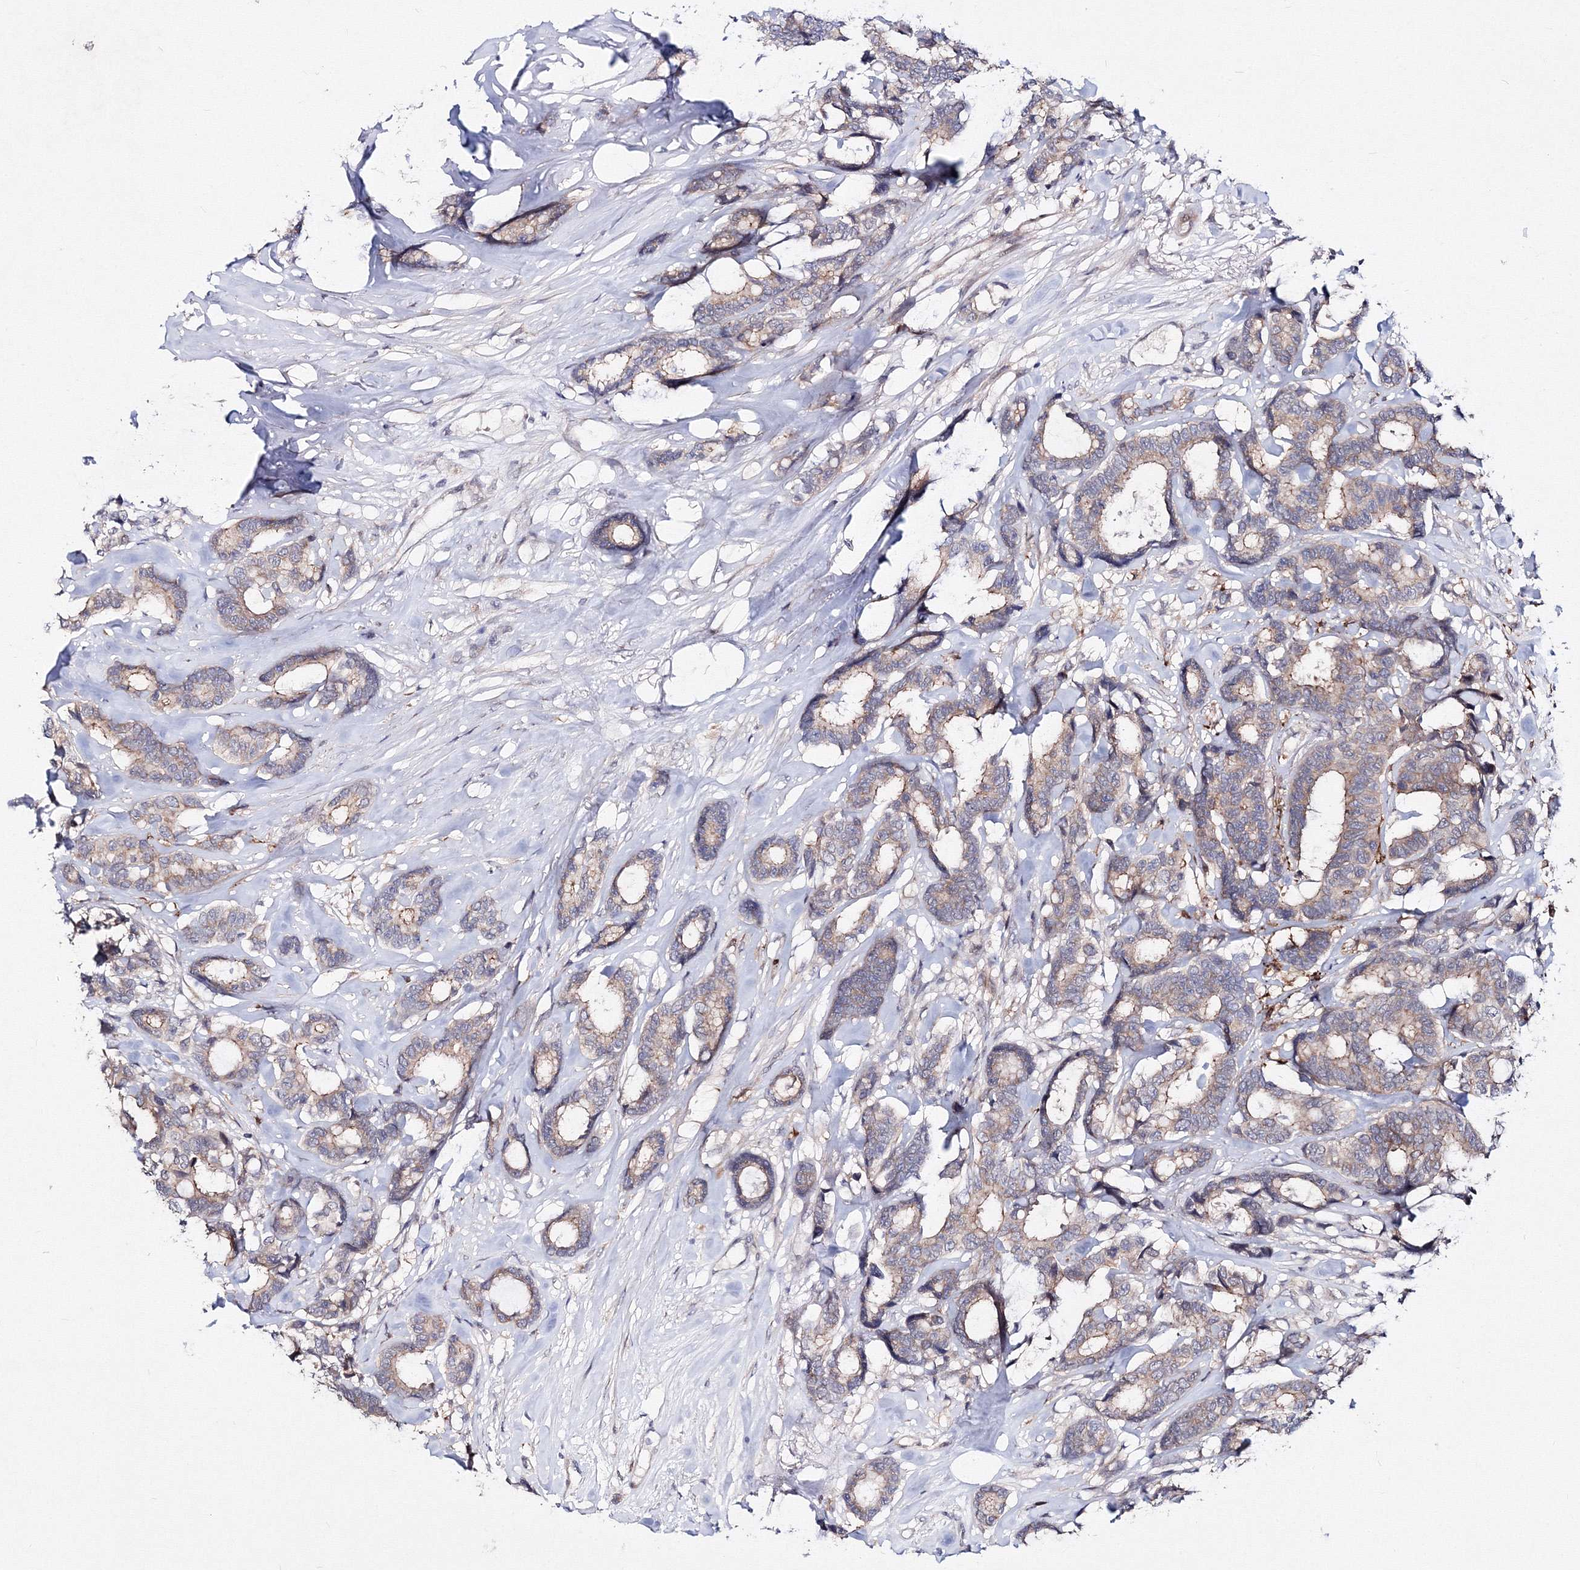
{"staining": {"intensity": "weak", "quantity": "25%-75%", "location": "cytoplasmic/membranous"}, "tissue": "breast cancer", "cell_type": "Tumor cells", "image_type": "cancer", "snomed": [{"axis": "morphology", "description": "Duct carcinoma"}, {"axis": "topography", "description": "Breast"}], "caption": "A high-resolution photomicrograph shows immunohistochemistry staining of breast cancer, which exhibits weak cytoplasmic/membranous positivity in approximately 25%-75% of tumor cells.", "gene": "C11orf52", "patient": {"sex": "female", "age": 87}}